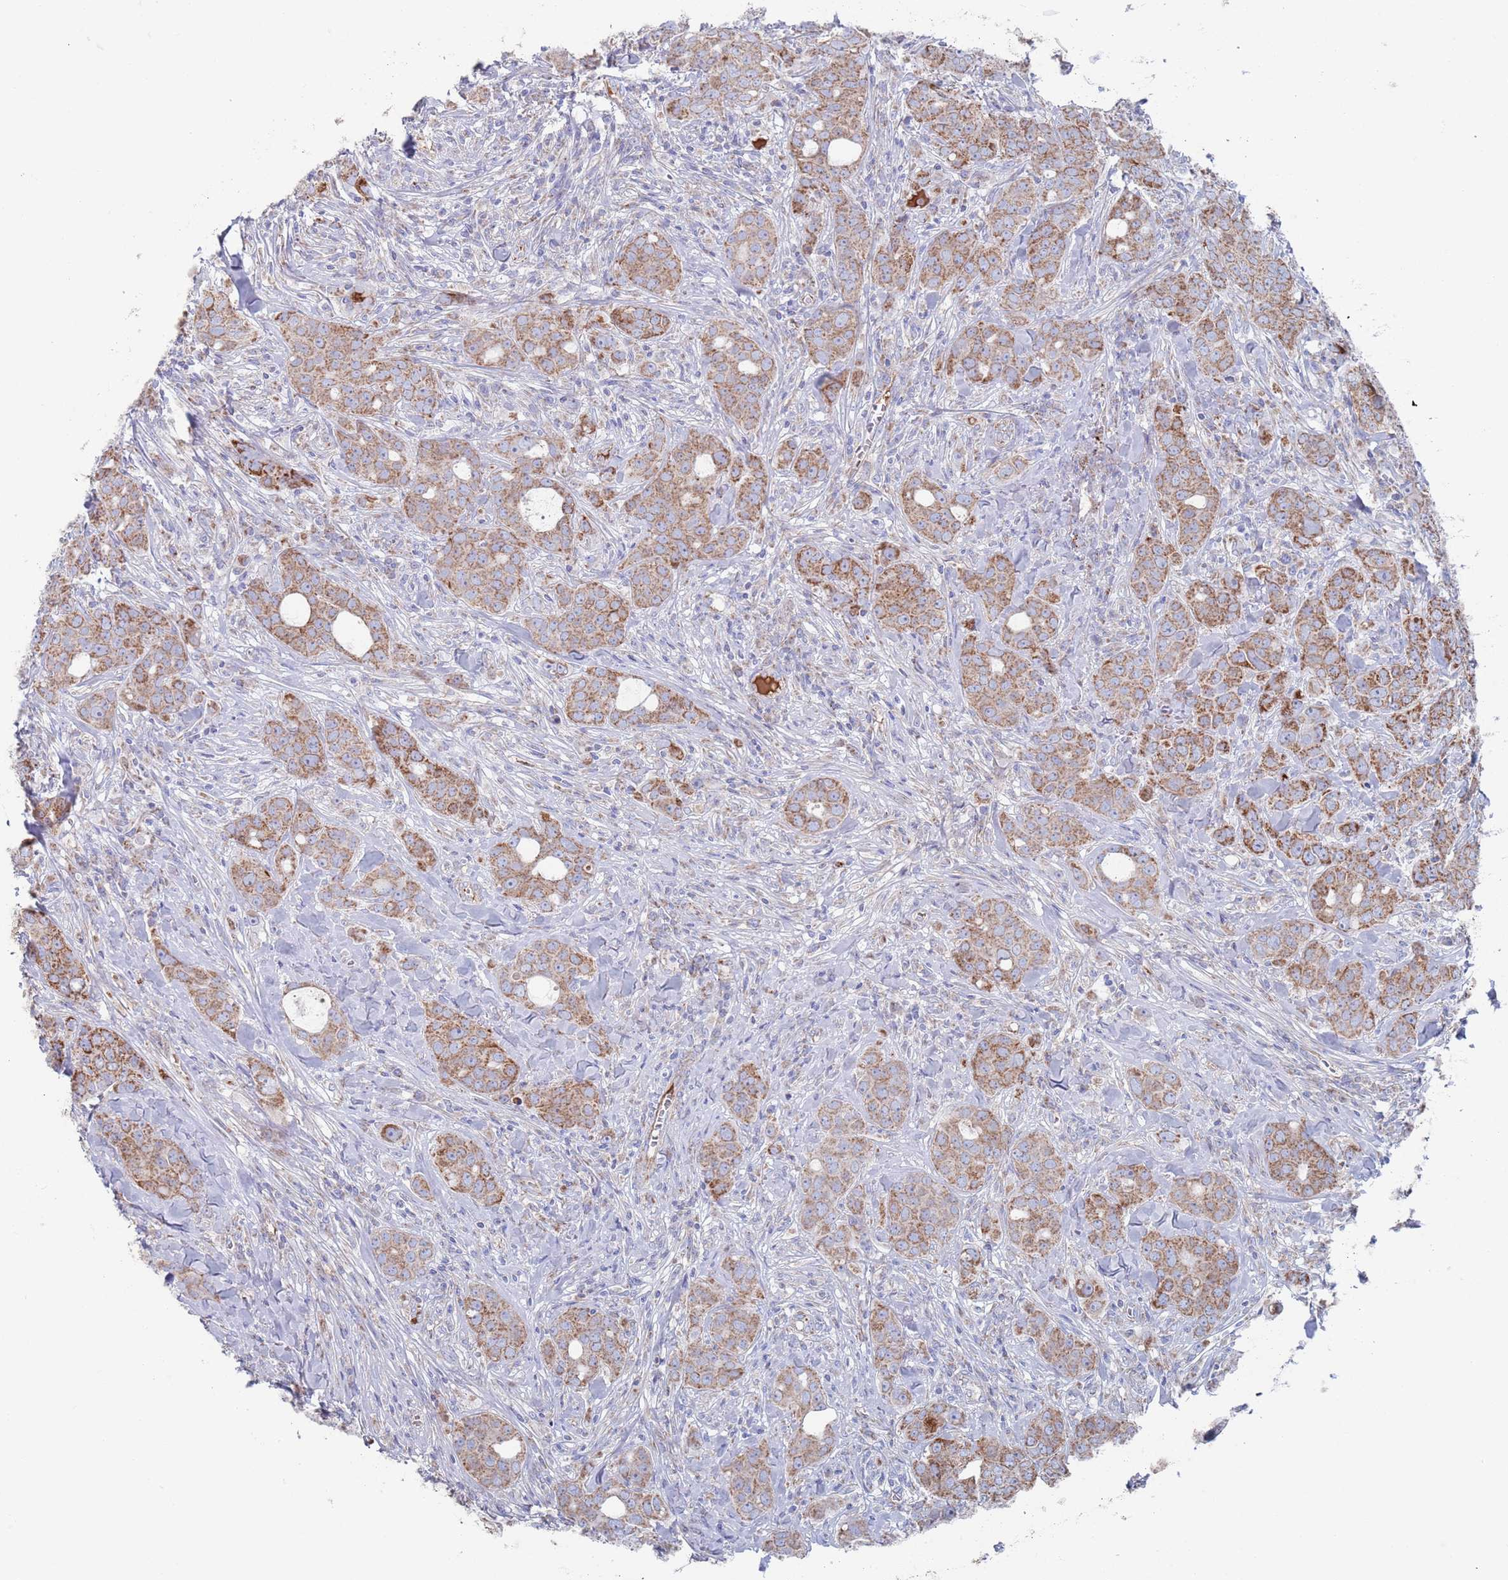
{"staining": {"intensity": "moderate", "quantity": ">75%", "location": "cytoplasmic/membranous"}, "tissue": "breast cancer", "cell_type": "Tumor cells", "image_type": "cancer", "snomed": [{"axis": "morphology", "description": "Duct carcinoma"}, {"axis": "topography", "description": "Breast"}], "caption": "Breast intraductal carcinoma tissue displays moderate cytoplasmic/membranous staining in approximately >75% of tumor cells, visualized by immunohistochemistry.", "gene": "MRPL22", "patient": {"sex": "female", "age": 43}}